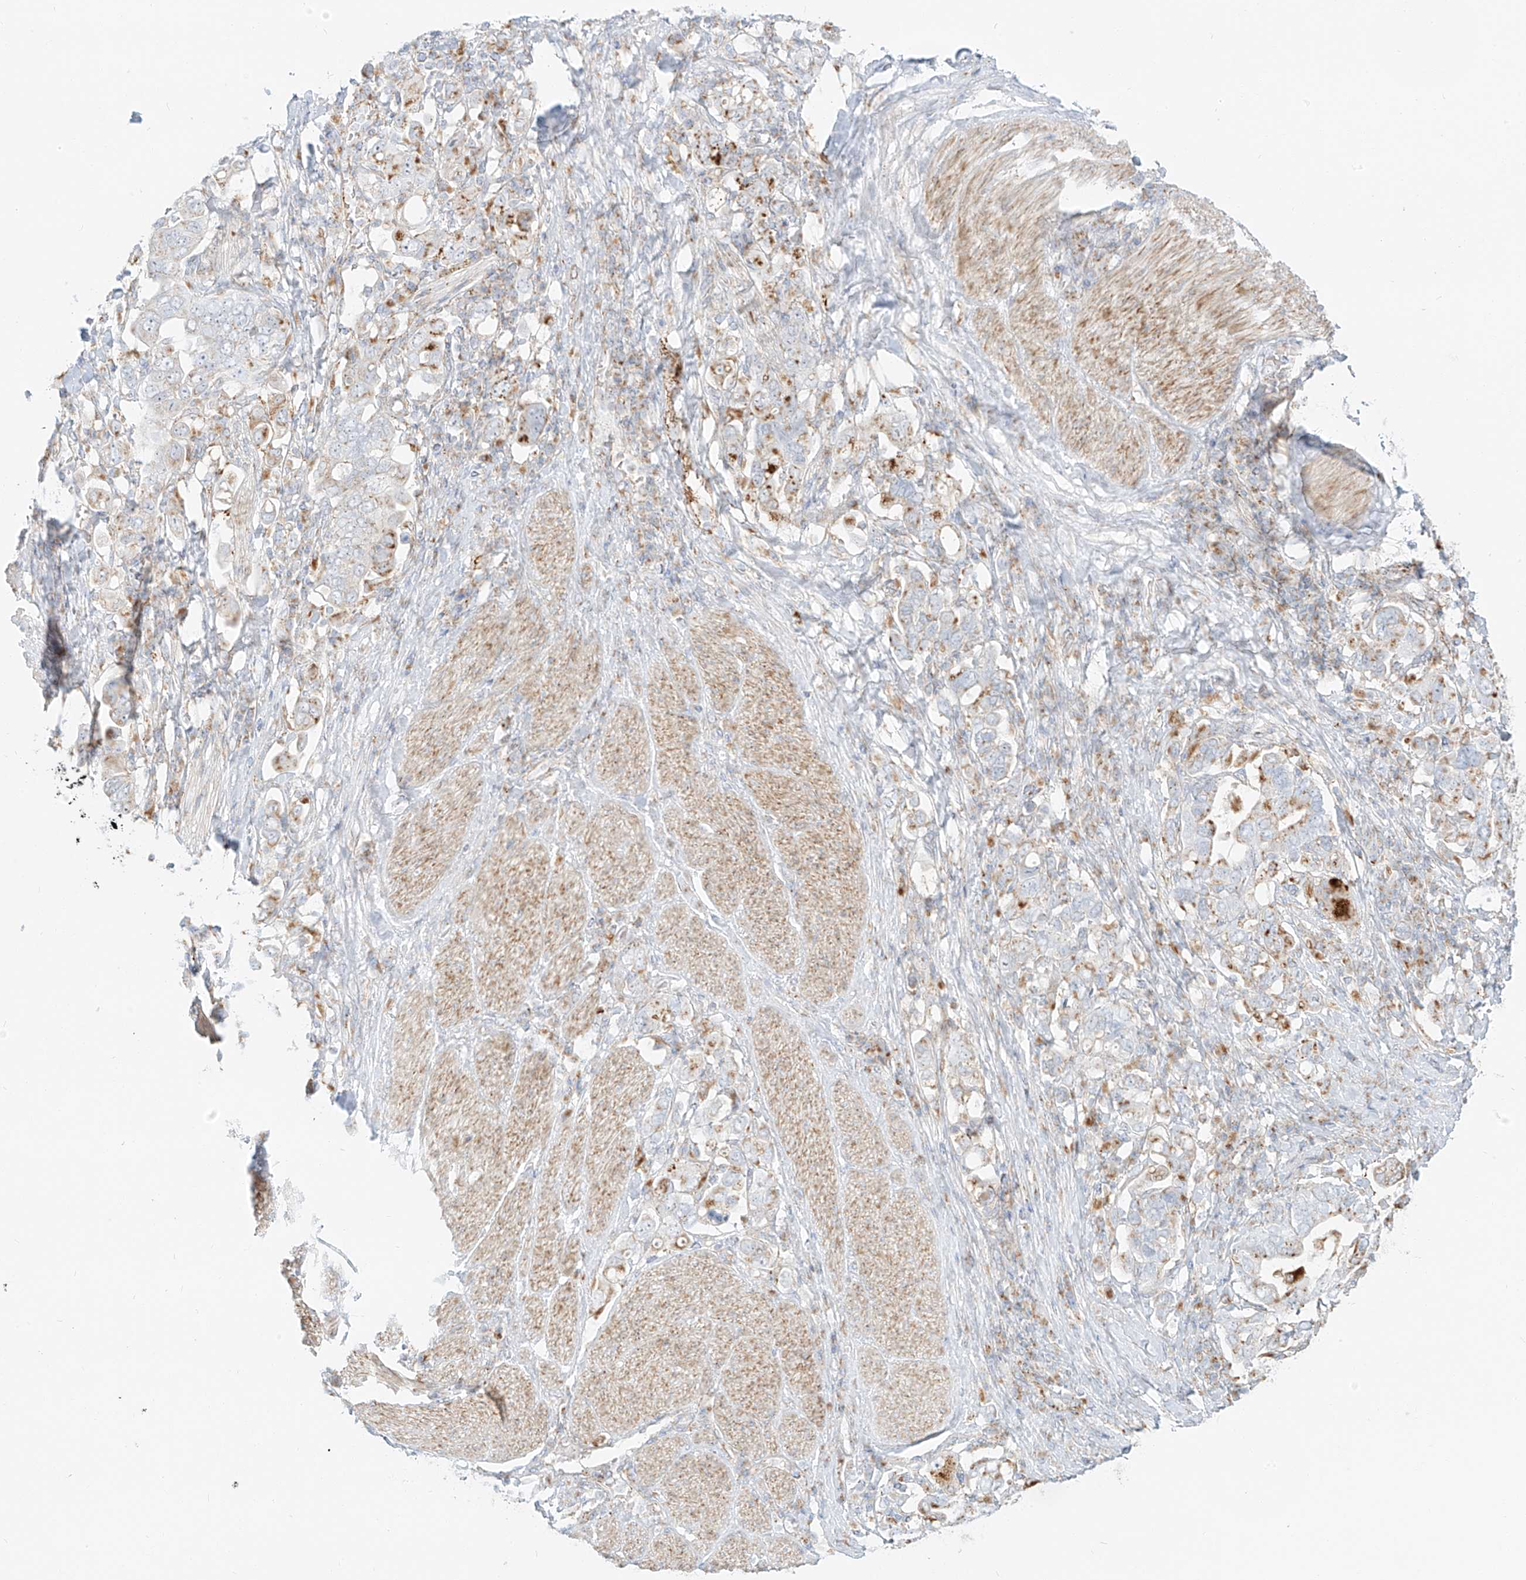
{"staining": {"intensity": "moderate", "quantity": ">75%", "location": "cytoplasmic/membranous"}, "tissue": "stomach cancer", "cell_type": "Tumor cells", "image_type": "cancer", "snomed": [{"axis": "morphology", "description": "Adenocarcinoma, NOS"}, {"axis": "topography", "description": "Stomach, upper"}], "caption": "An image of human stomach cancer (adenocarcinoma) stained for a protein reveals moderate cytoplasmic/membranous brown staining in tumor cells. The protein of interest is stained brown, and the nuclei are stained in blue (DAB IHC with brightfield microscopy, high magnification).", "gene": "SLC35F6", "patient": {"sex": "male", "age": 62}}